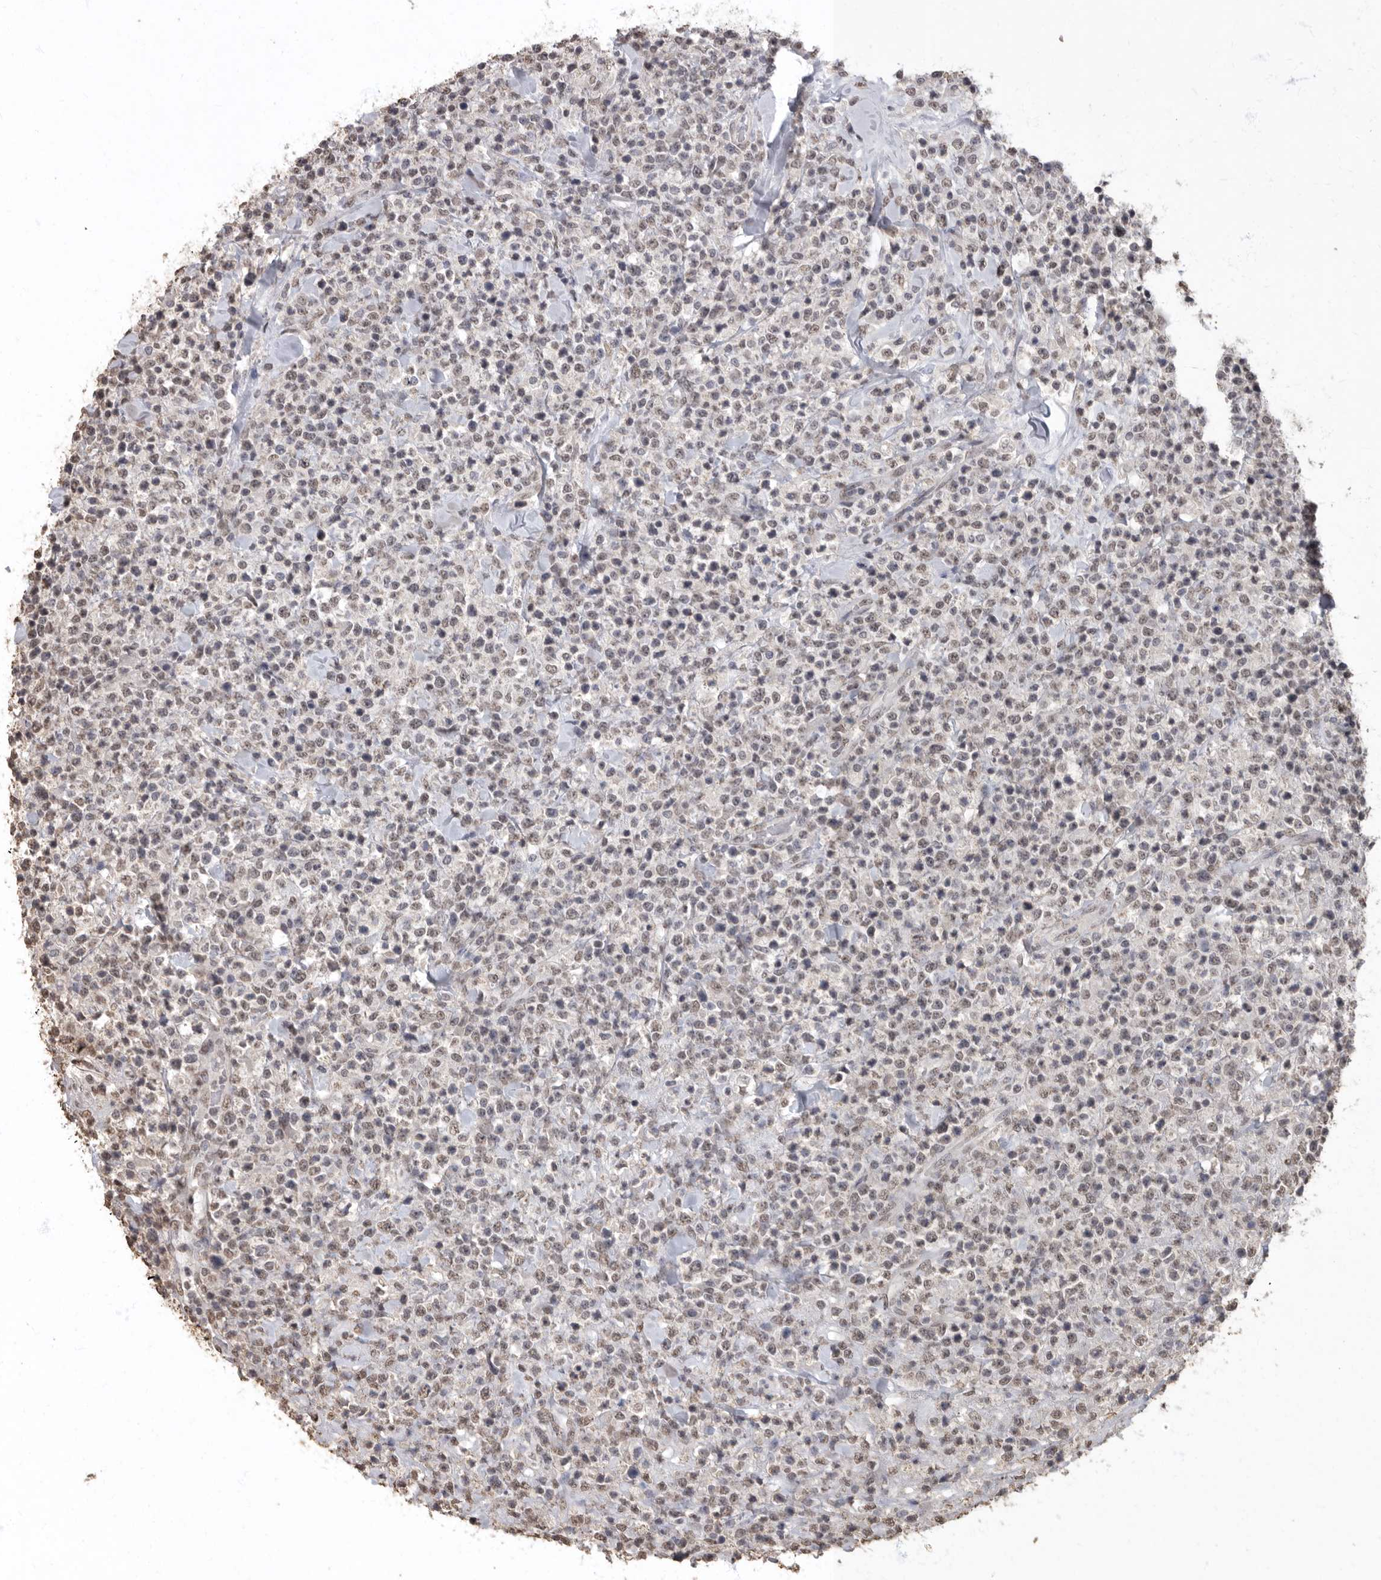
{"staining": {"intensity": "weak", "quantity": "<25%", "location": "nuclear"}, "tissue": "lymphoma", "cell_type": "Tumor cells", "image_type": "cancer", "snomed": [{"axis": "morphology", "description": "Malignant lymphoma, non-Hodgkin's type, High grade"}, {"axis": "topography", "description": "Colon"}], "caption": "Immunohistochemistry image of neoplastic tissue: human malignant lymphoma, non-Hodgkin's type (high-grade) stained with DAB (3,3'-diaminobenzidine) exhibits no significant protein expression in tumor cells. The staining is performed using DAB brown chromogen with nuclei counter-stained in using hematoxylin.", "gene": "NBL1", "patient": {"sex": "female", "age": 53}}